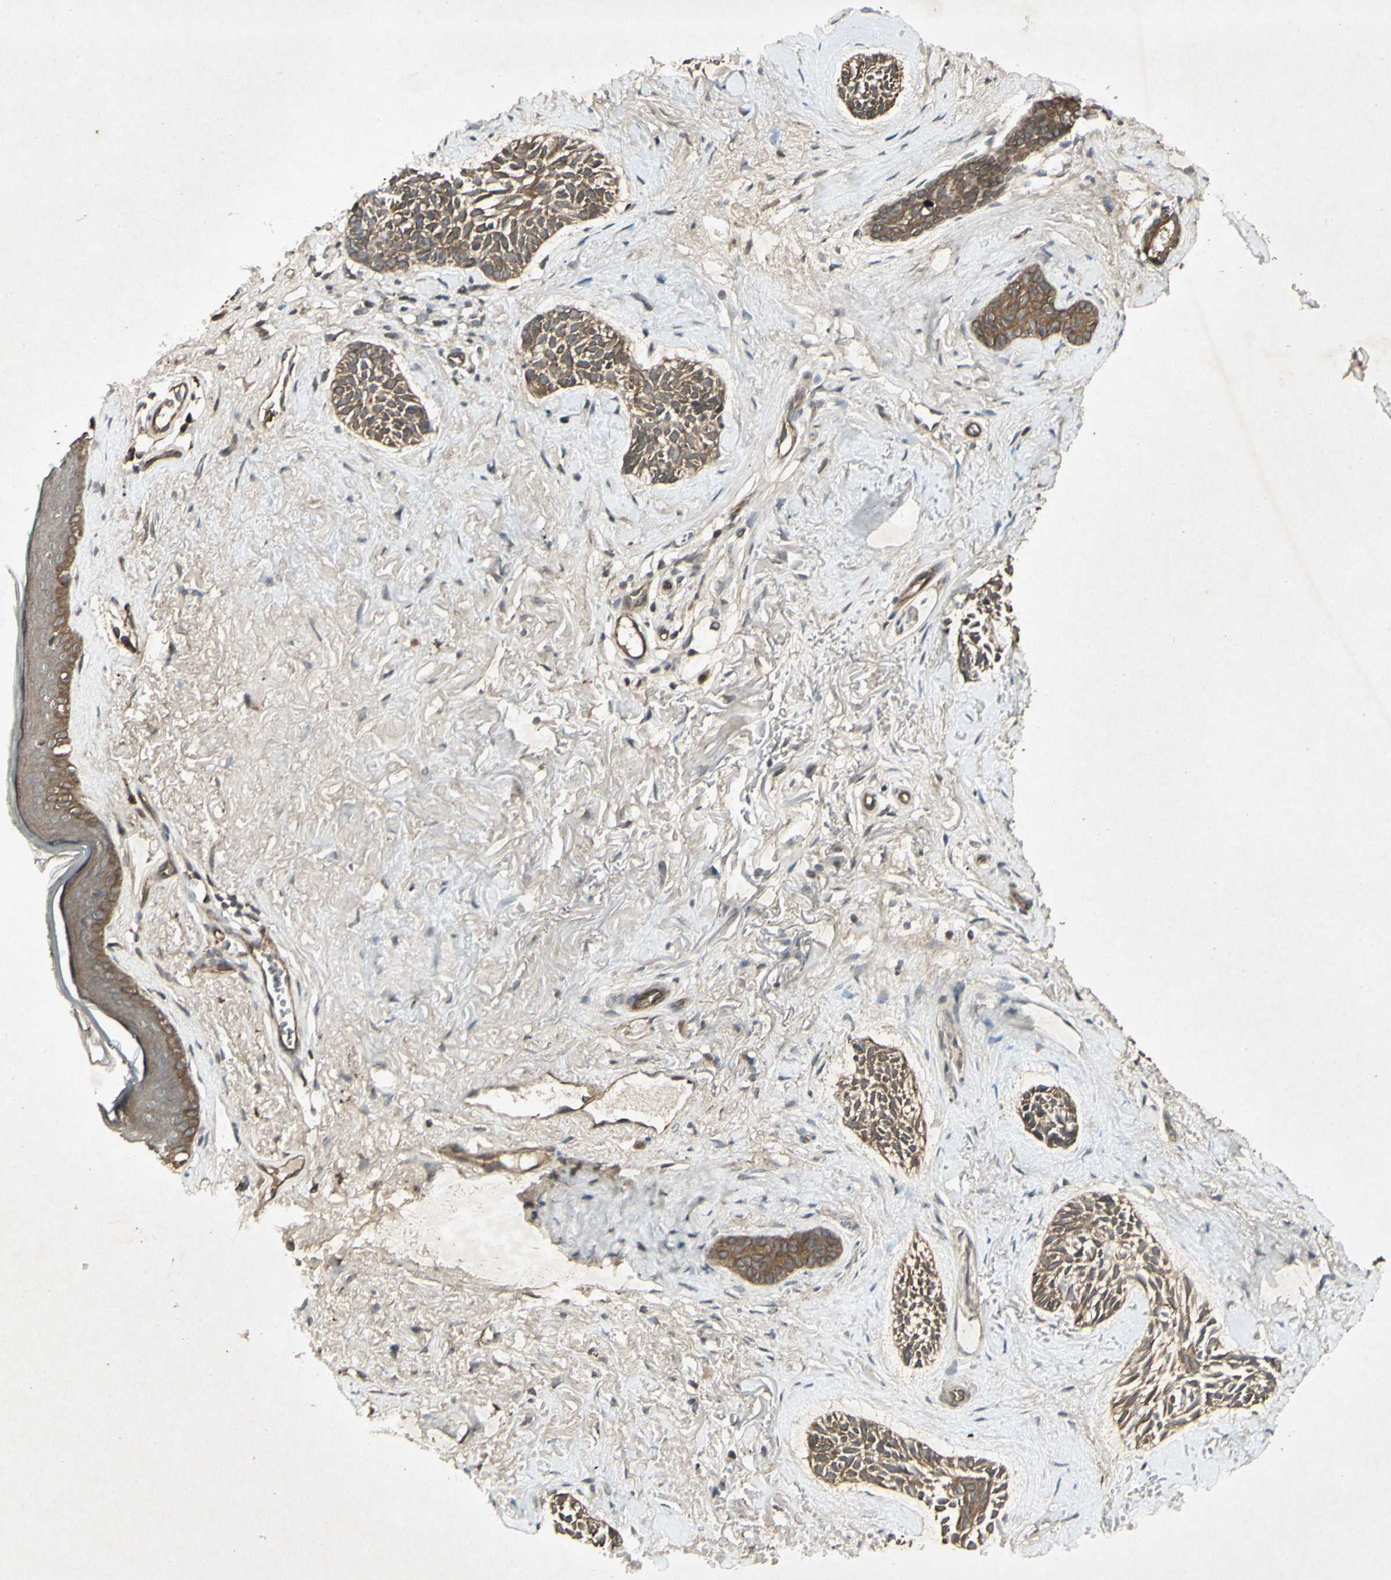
{"staining": {"intensity": "moderate", "quantity": ">75%", "location": "cytoplasmic/membranous"}, "tissue": "skin cancer", "cell_type": "Tumor cells", "image_type": "cancer", "snomed": [{"axis": "morphology", "description": "Normal tissue, NOS"}, {"axis": "morphology", "description": "Basal cell carcinoma"}, {"axis": "topography", "description": "Skin"}], "caption": "An image showing moderate cytoplasmic/membranous positivity in approximately >75% of tumor cells in skin basal cell carcinoma, as visualized by brown immunohistochemical staining.", "gene": "JAG1", "patient": {"sex": "female", "age": 84}}